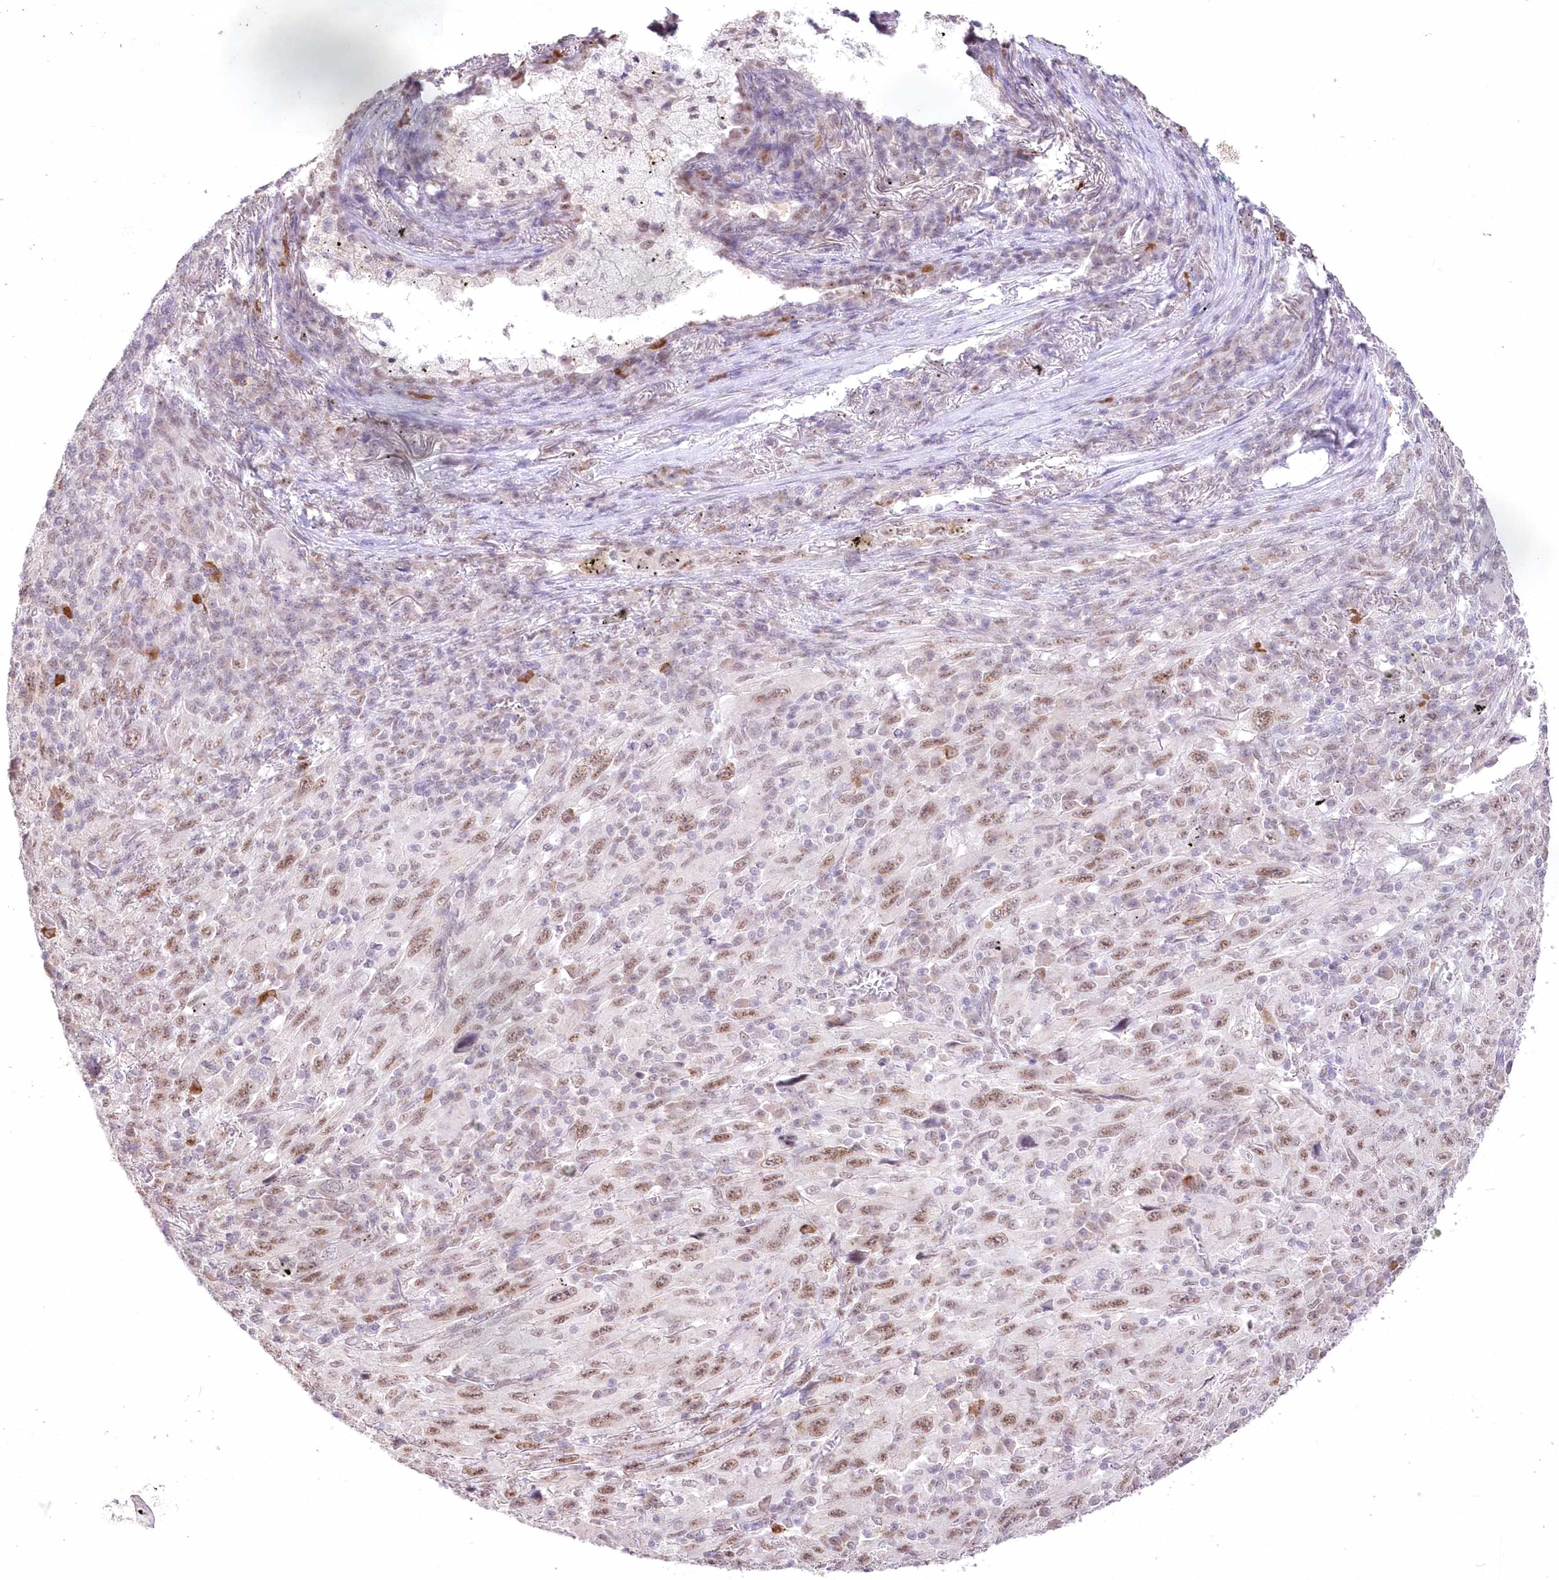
{"staining": {"intensity": "moderate", "quantity": ">75%", "location": "nuclear"}, "tissue": "melanoma", "cell_type": "Tumor cells", "image_type": "cancer", "snomed": [{"axis": "morphology", "description": "Malignant melanoma, Metastatic site"}, {"axis": "topography", "description": "Skin"}], "caption": "Protein expression analysis of malignant melanoma (metastatic site) displays moderate nuclear positivity in about >75% of tumor cells. The staining is performed using DAB brown chromogen to label protein expression. The nuclei are counter-stained blue using hematoxylin.", "gene": "RBM27", "patient": {"sex": "female", "age": 56}}